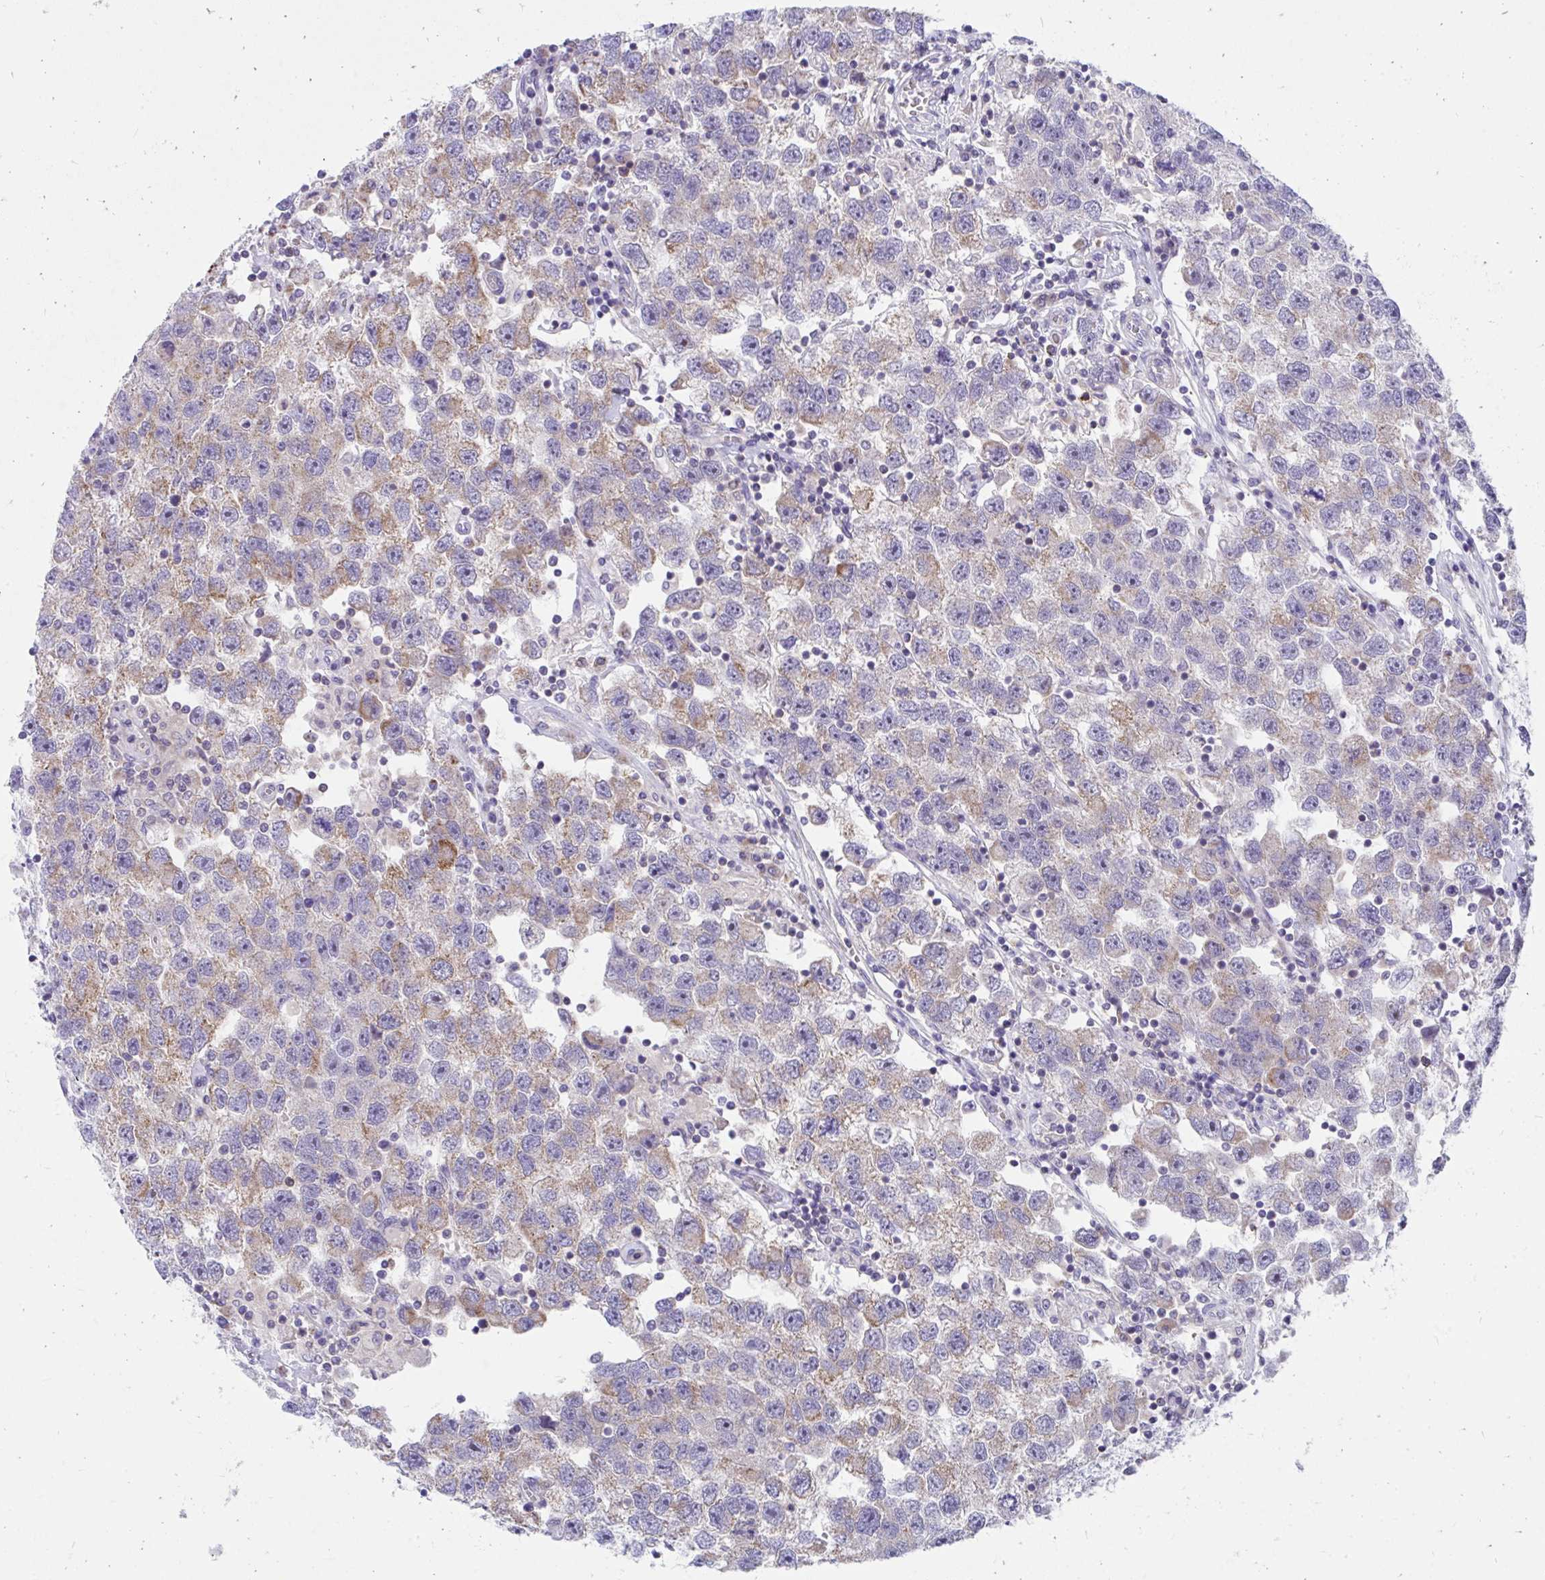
{"staining": {"intensity": "moderate", "quantity": "25%-75%", "location": "cytoplasmic/membranous"}, "tissue": "testis cancer", "cell_type": "Tumor cells", "image_type": "cancer", "snomed": [{"axis": "morphology", "description": "Seminoma, NOS"}, {"axis": "topography", "description": "Testis"}], "caption": "The image exhibits a brown stain indicating the presence of a protein in the cytoplasmic/membranous of tumor cells in seminoma (testis). (DAB (3,3'-diaminobenzidine) IHC with brightfield microscopy, high magnification).", "gene": "FHIP1B", "patient": {"sex": "male", "age": 26}}